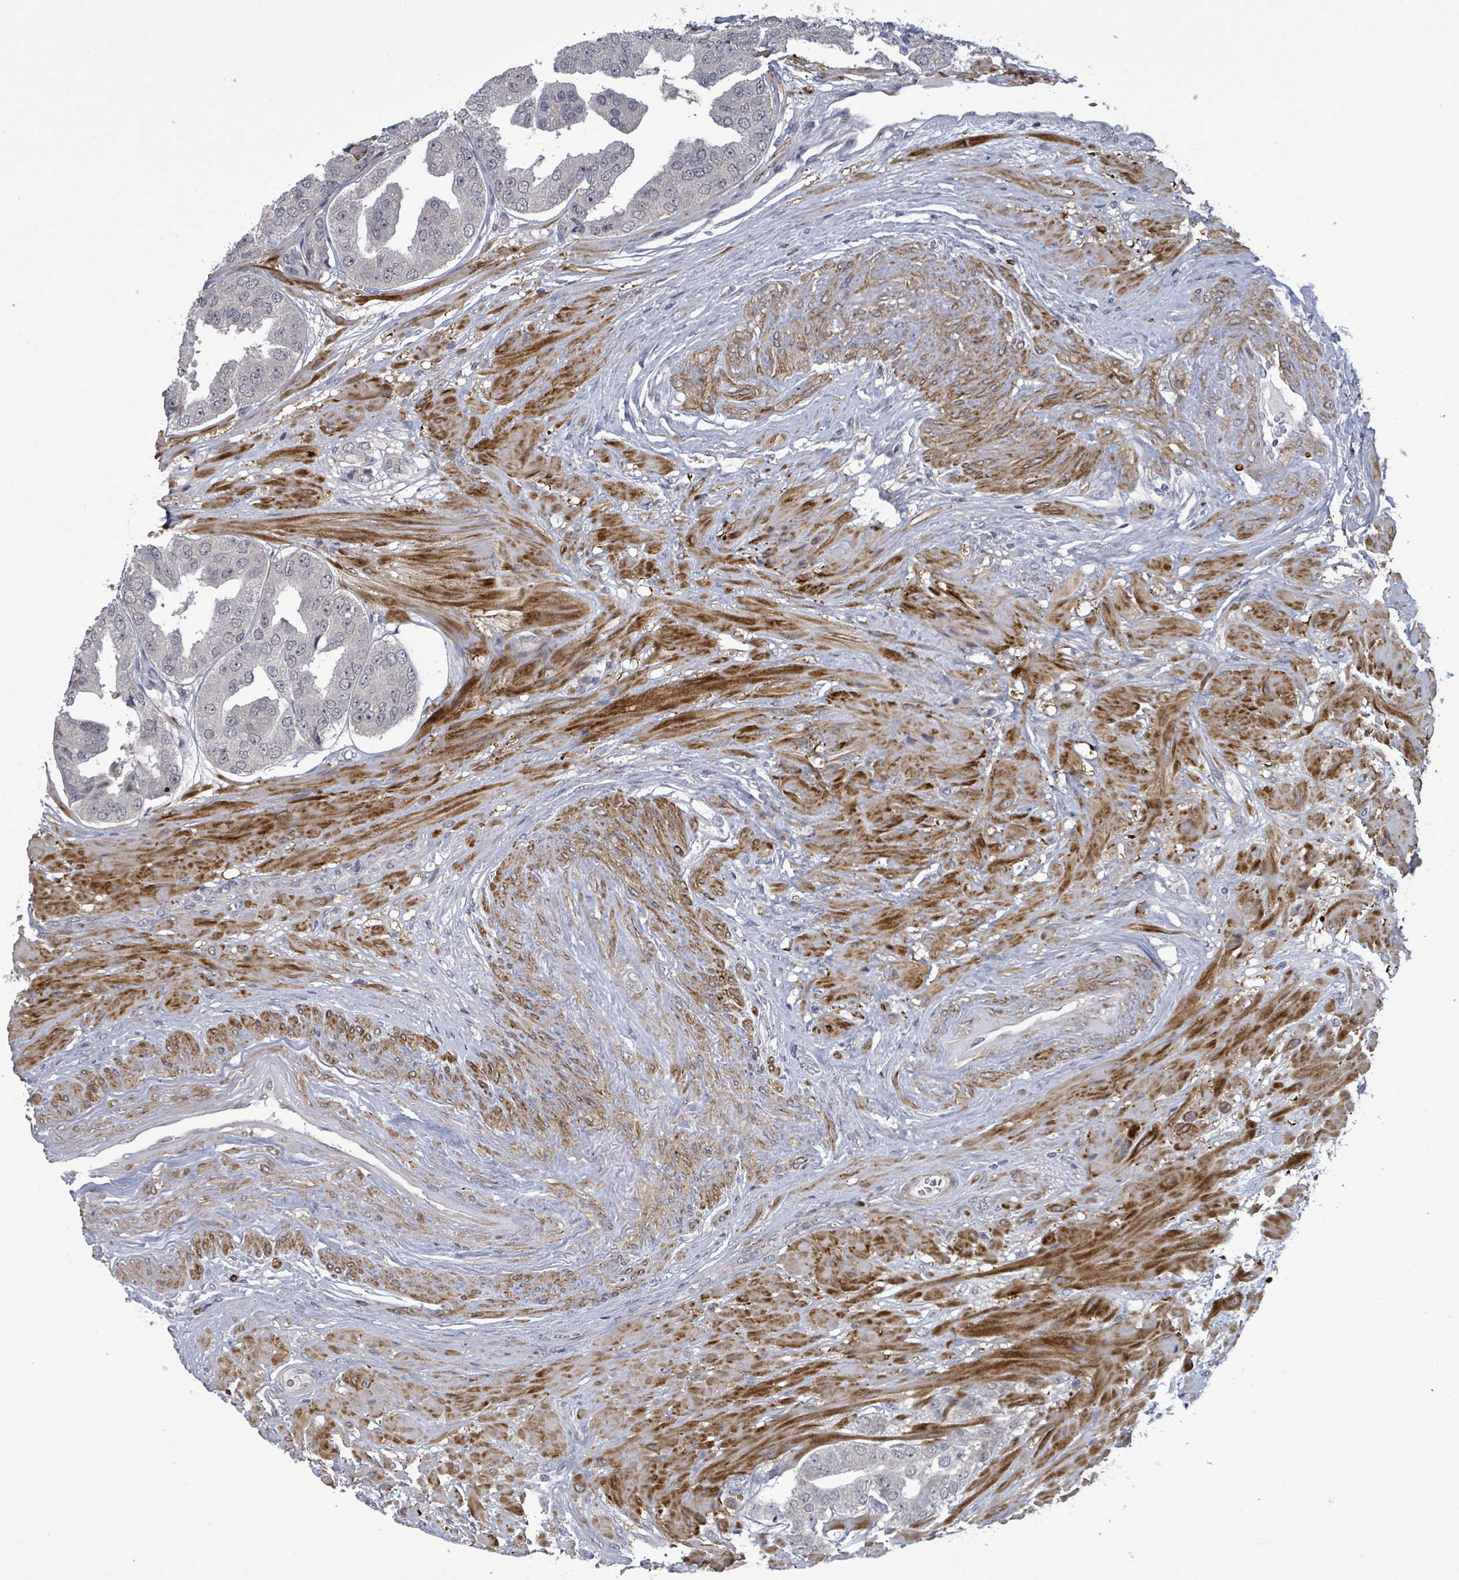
{"staining": {"intensity": "negative", "quantity": "none", "location": "none"}, "tissue": "prostate cancer", "cell_type": "Tumor cells", "image_type": "cancer", "snomed": [{"axis": "morphology", "description": "Adenocarcinoma, High grade"}, {"axis": "topography", "description": "Prostate"}], "caption": "Tumor cells are negative for brown protein staining in prostate high-grade adenocarcinoma.", "gene": "AMMECR1", "patient": {"sex": "male", "age": 63}}